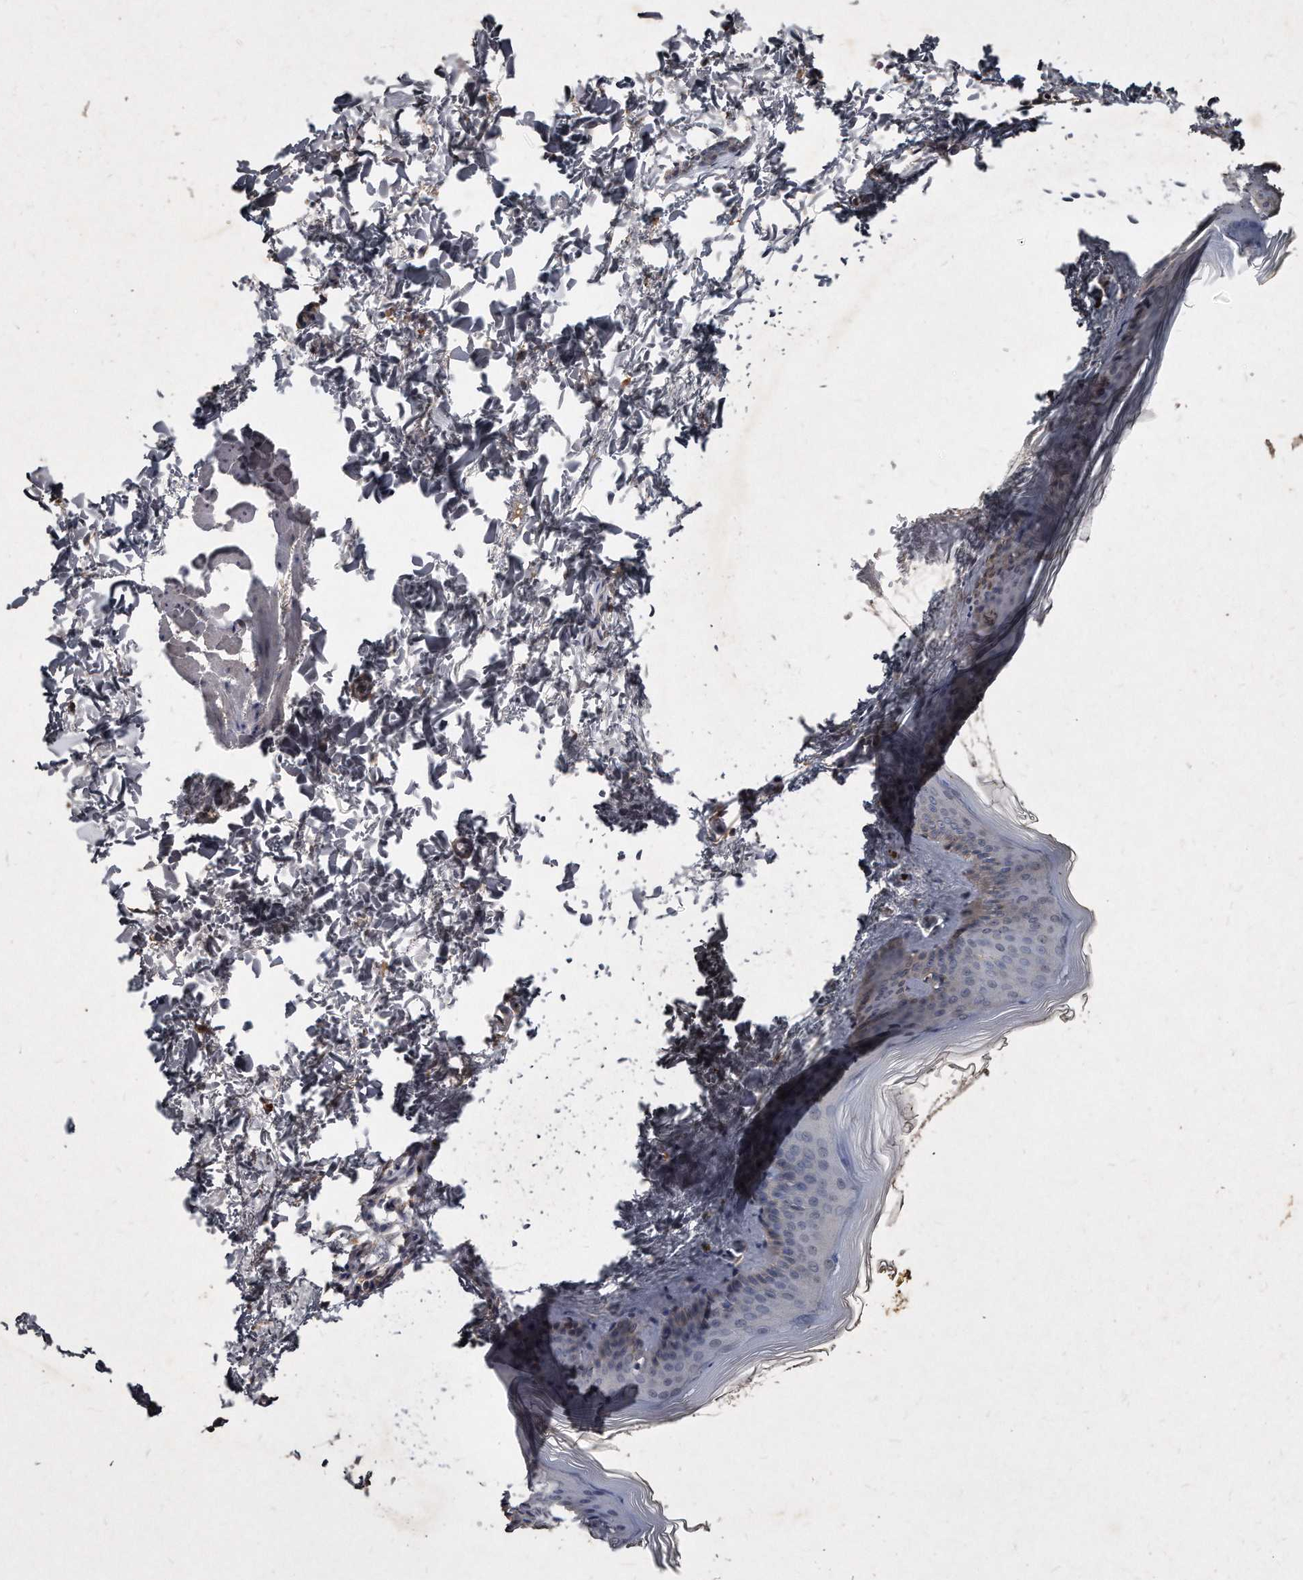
{"staining": {"intensity": "negative", "quantity": "none", "location": "none"}, "tissue": "skin", "cell_type": "Fibroblasts", "image_type": "normal", "snomed": [{"axis": "morphology", "description": "Normal tissue, NOS"}, {"axis": "topography", "description": "Skin"}], "caption": "Immunohistochemical staining of normal human skin demonstrates no significant staining in fibroblasts.", "gene": "KLHDC3", "patient": {"sex": "female", "age": 27}}